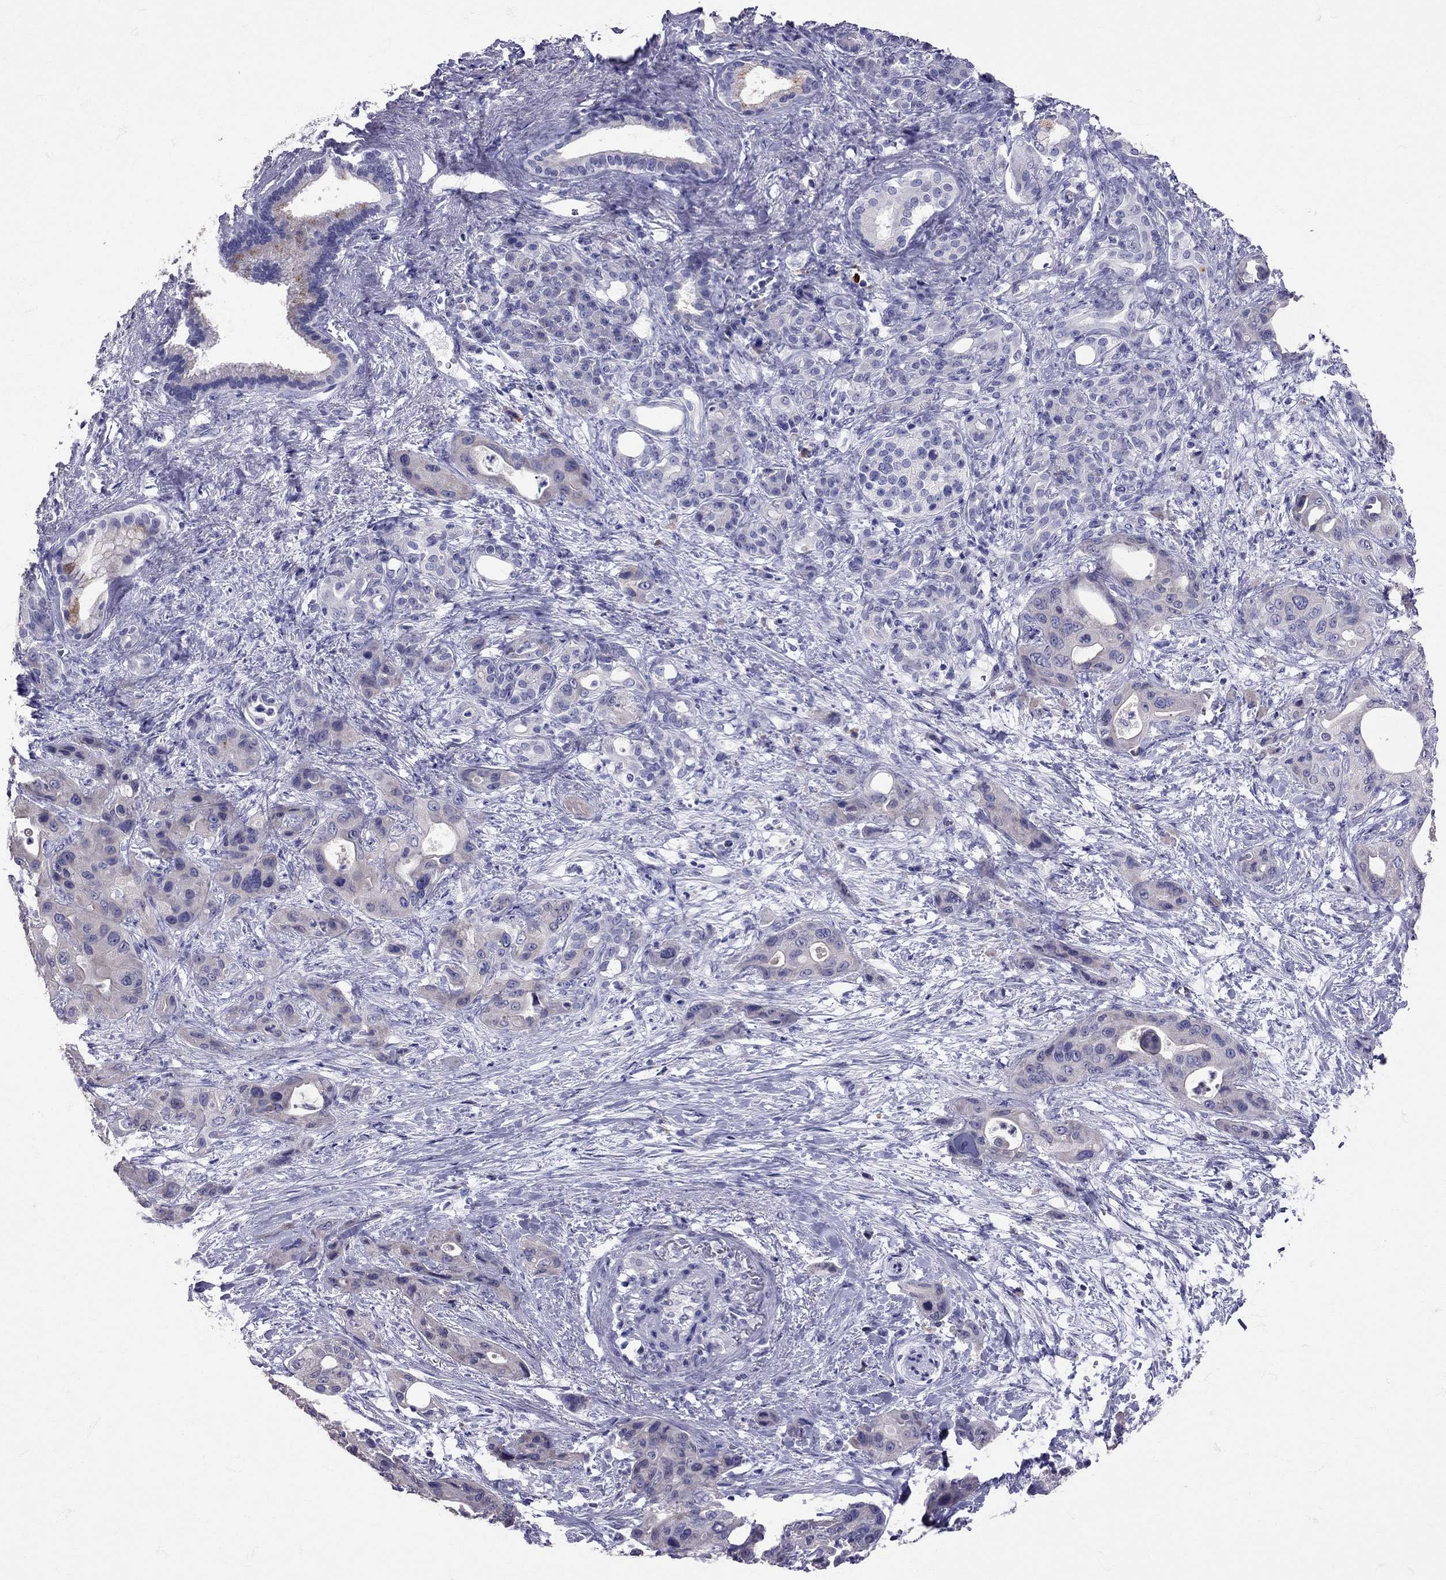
{"staining": {"intensity": "negative", "quantity": "none", "location": "none"}, "tissue": "pancreatic cancer", "cell_type": "Tumor cells", "image_type": "cancer", "snomed": [{"axis": "morphology", "description": "Adenocarcinoma, NOS"}, {"axis": "topography", "description": "Pancreas"}], "caption": "An immunohistochemistry photomicrograph of pancreatic adenocarcinoma is shown. There is no staining in tumor cells of pancreatic adenocarcinoma. The staining was performed using DAB (3,3'-diaminobenzidine) to visualize the protein expression in brown, while the nuclei were stained in blue with hematoxylin (Magnification: 20x).", "gene": "TBR1", "patient": {"sex": "male", "age": 71}}